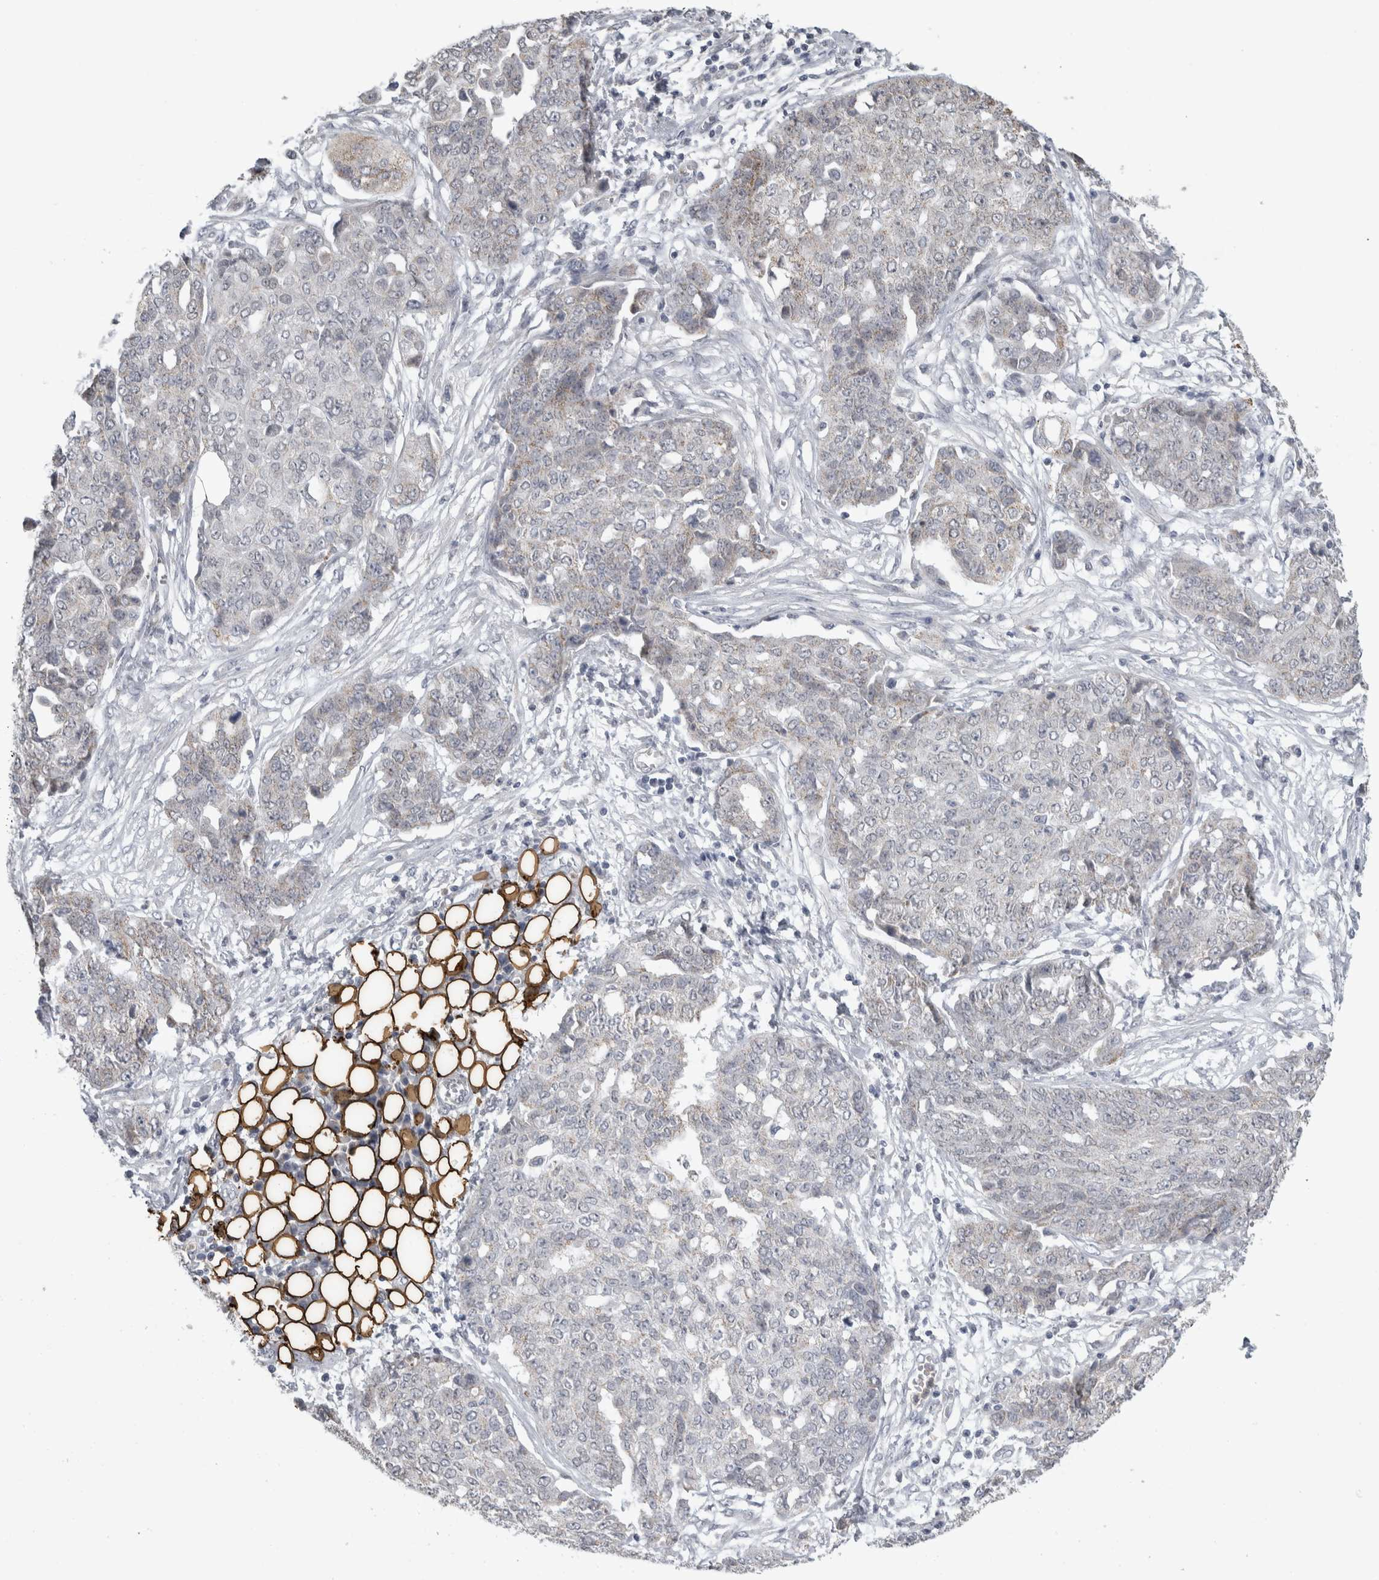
{"staining": {"intensity": "negative", "quantity": "none", "location": "none"}, "tissue": "ovarian cancer", "cell_type": "Tumor cells", "image_type": "cancer", "snomed": [{"axis": "morphology", "description": "Cystadenocarcinoma, serous, NOS"}, {"axis": "topography", "description": "Soft tissue"}, {"axis": "topography", "description": "Ovary"}], "caption": "The immunohistochemistry (IHC) histopathology image has no significant staining in tumor cells of serous cystadenocarcinoma (ovarian) tissue. (DAB IHC with hematoxylin counter stain).", "gene": "PLIN1", "patient": {"sex": "female", "age": 57}}